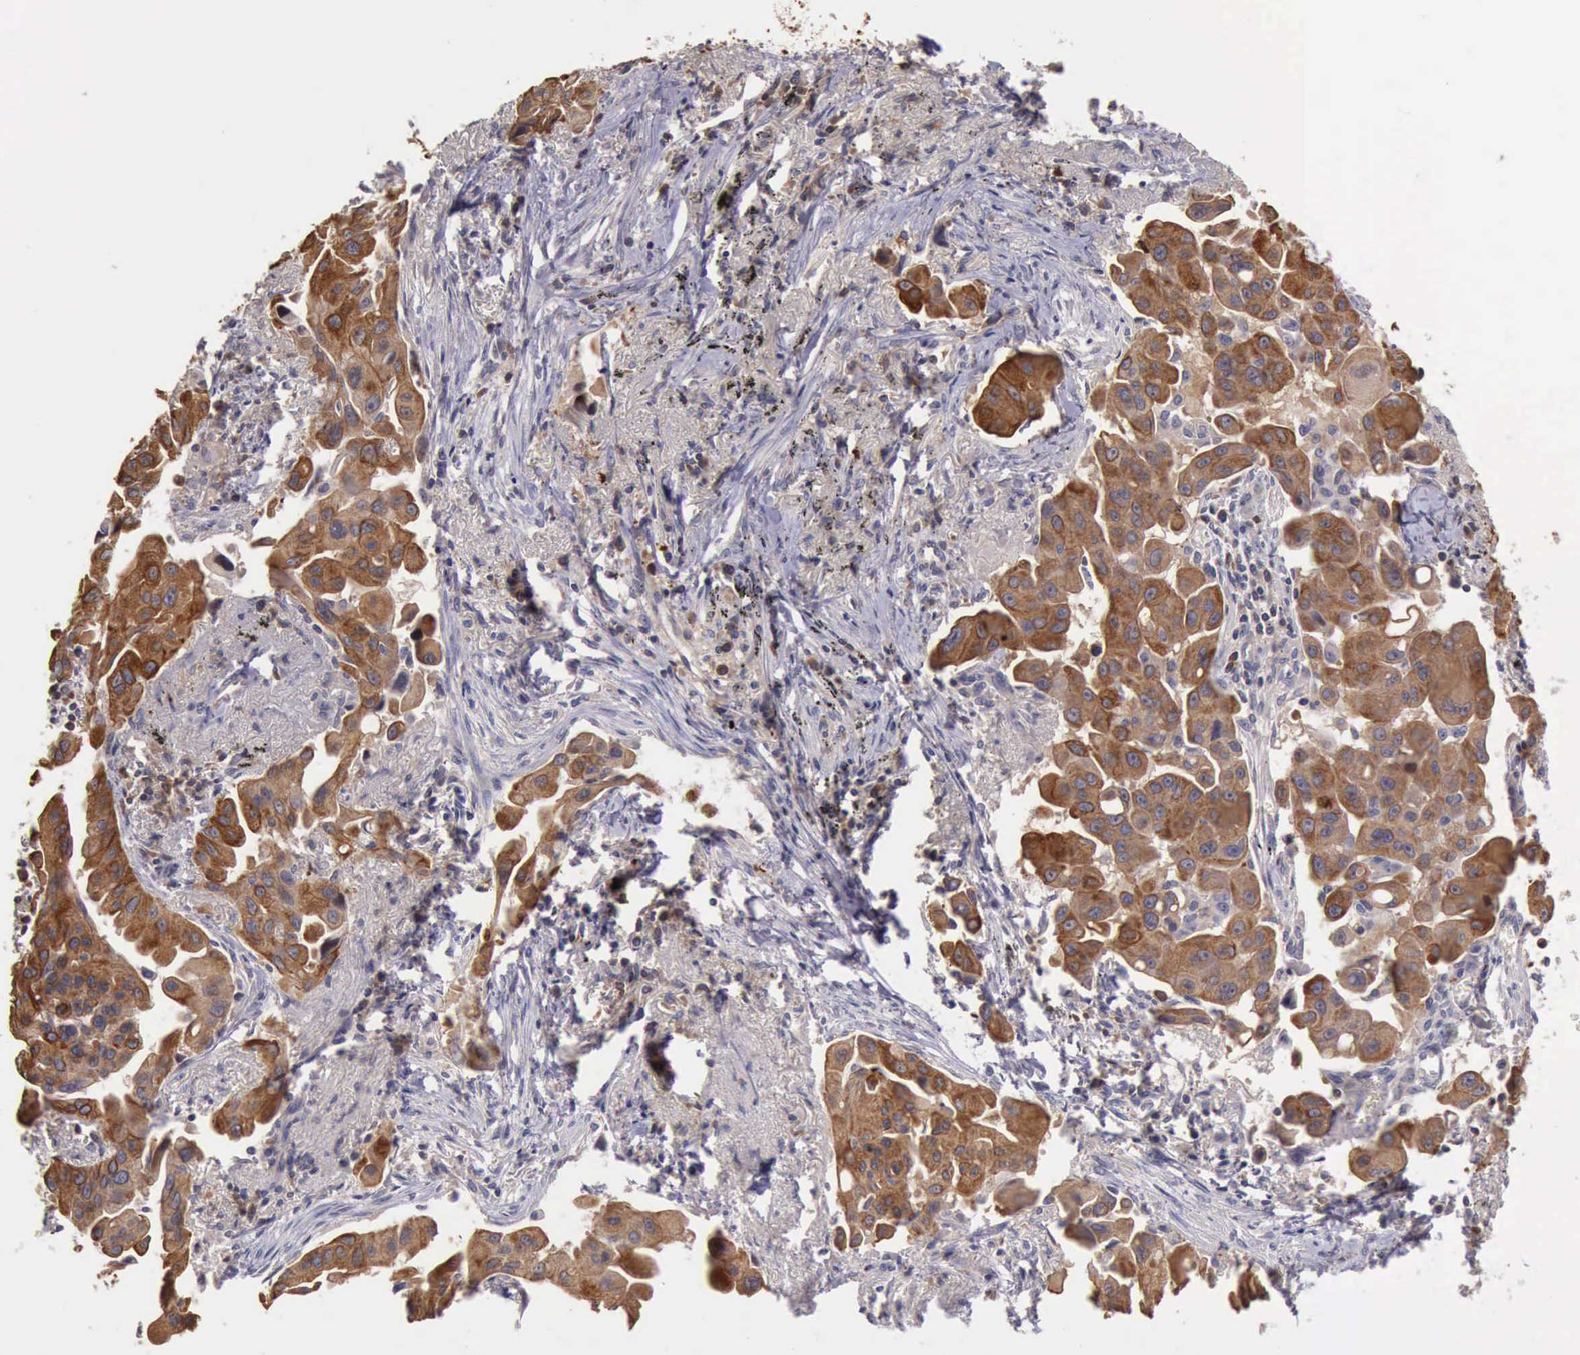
{"staining": {"intensity": "weak", "quantity": ">75%", "location": "cytoplasmic/membranous"}, "tissue": "lung cancer", "cell_type": "Tumor cells", "image_type": "cancer", "snomed": [{"axis": "morphology", "description": "Adenocarcinoma, NOS"}, {"axis": "topography", "description": "Lung"}], "caption": "Human lung cancer stained for a protein (brown) displays weak cytoplasmic/membranous positive positivity in approximately >75% of tumor cells.", "gene": "RAB39B", "patient": {"sex": "male", "age": 68}}